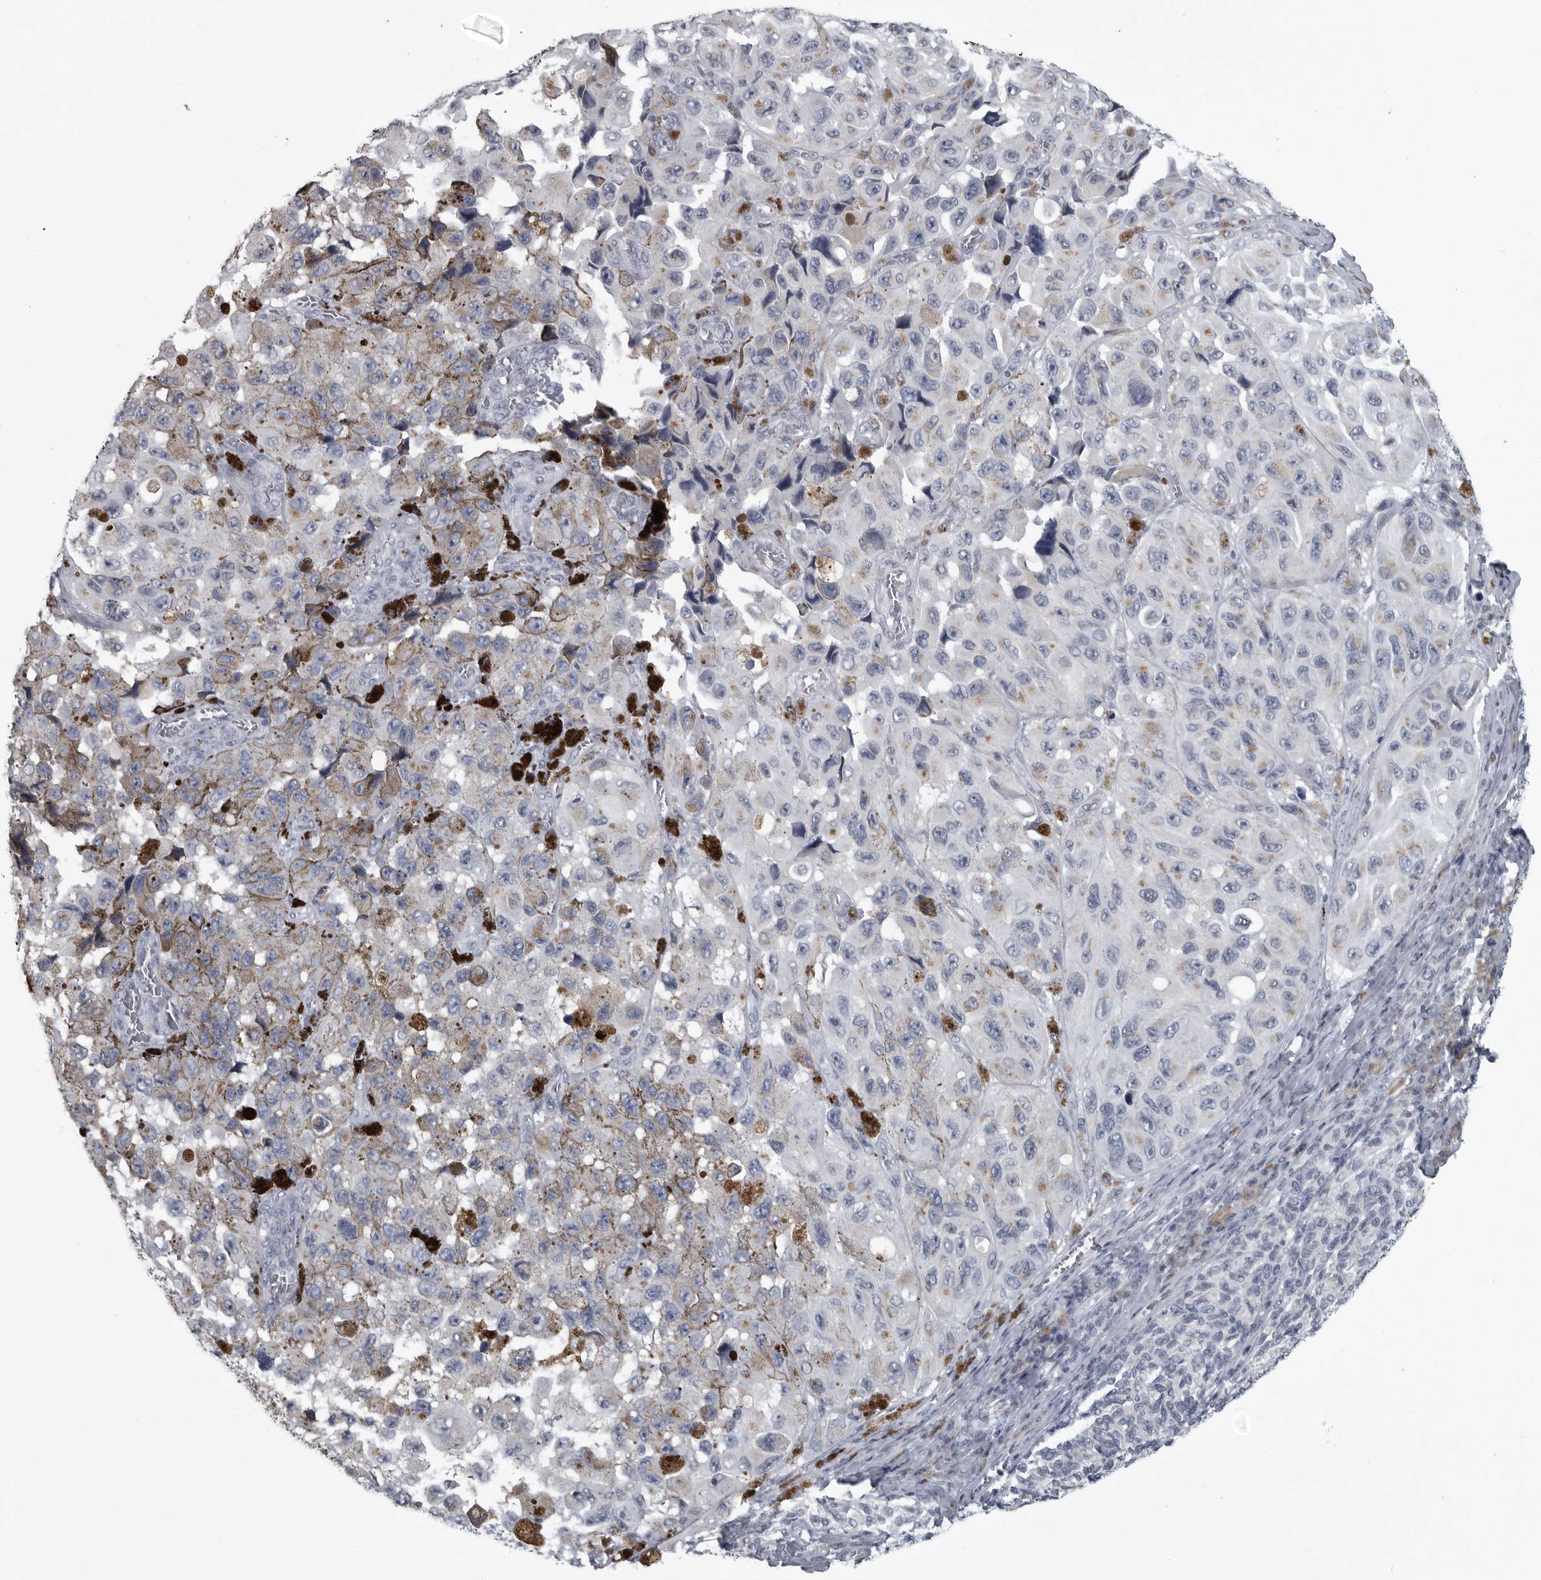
{"staining": {"intensity": "negative", "quantity": "none", "location": "none"}, "tissue": "melanoma", "cell_type": "Tumor cells", "image_type": "cancer", "snomed": [{"axis": "morphology", "description": "Malignant melanoma, NOS"}, {"axis": "topography", "description": "Skin"}], "caption": "A photomicrograph of melanoma stained for a protein reveals no brown staining in tumor cells.", "gene": "MYOC", "patient": {"sex": "female", "age": 73}}